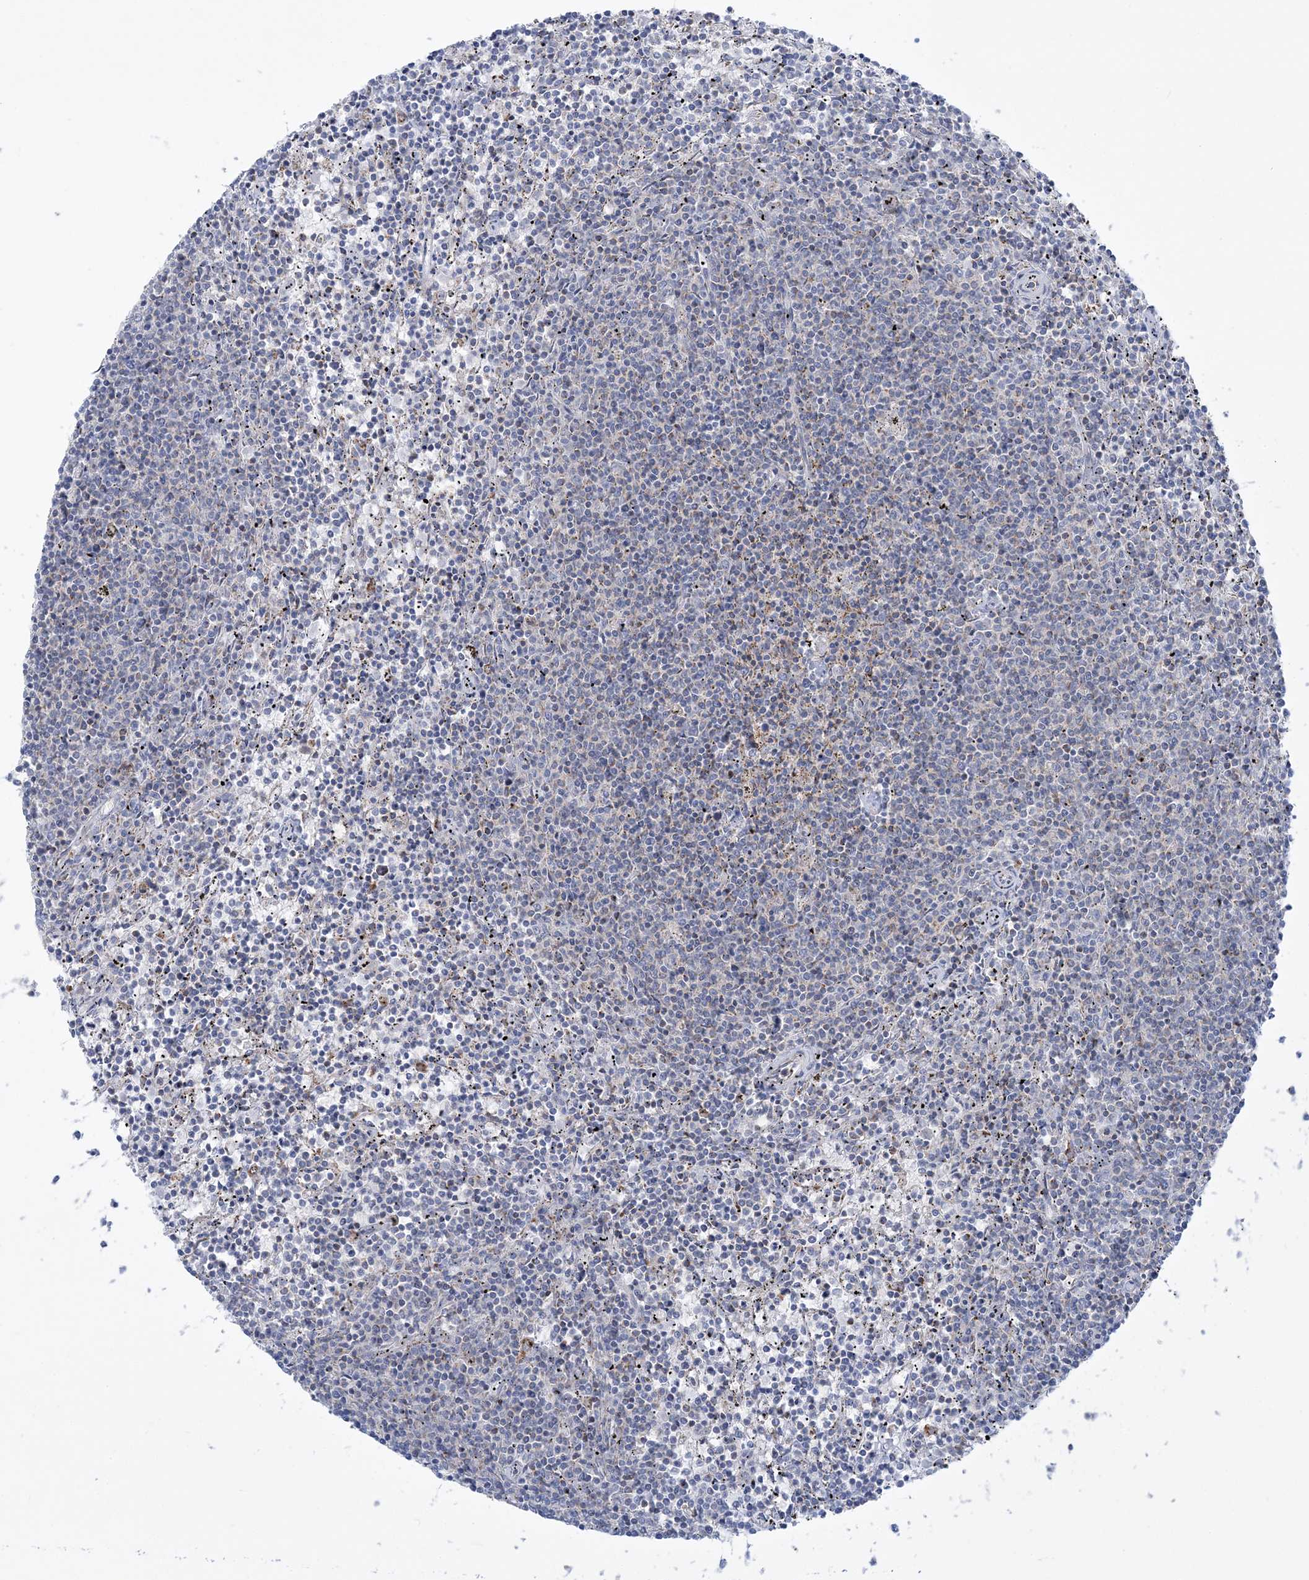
{"staining": {"intensity": "negative", "quantity": "none", "location": "none"}, "tissue": "lymphoma", "cell_type": "Tumor cells", "image_type": "cancer", "snomed": [{"axis": "morphology", "description": "Malignant lymphoma, non-Hodgkin's type, Low grade"}, {"axis": "topography", "description": "Spleen"}], "caption": "Malignant lymphoma, non-Hodgkin's type (low-grade) was stained to show a protein in brown. There is no significant expression in tumor cells. The staining was performed using DAB to visualize the protein expression in brown, while the nuclei were stained in blue with hematoxylin (Magnification: 20x).", "gene": "TBC1D14", "patient": {"sex": "female", "age": 50}}